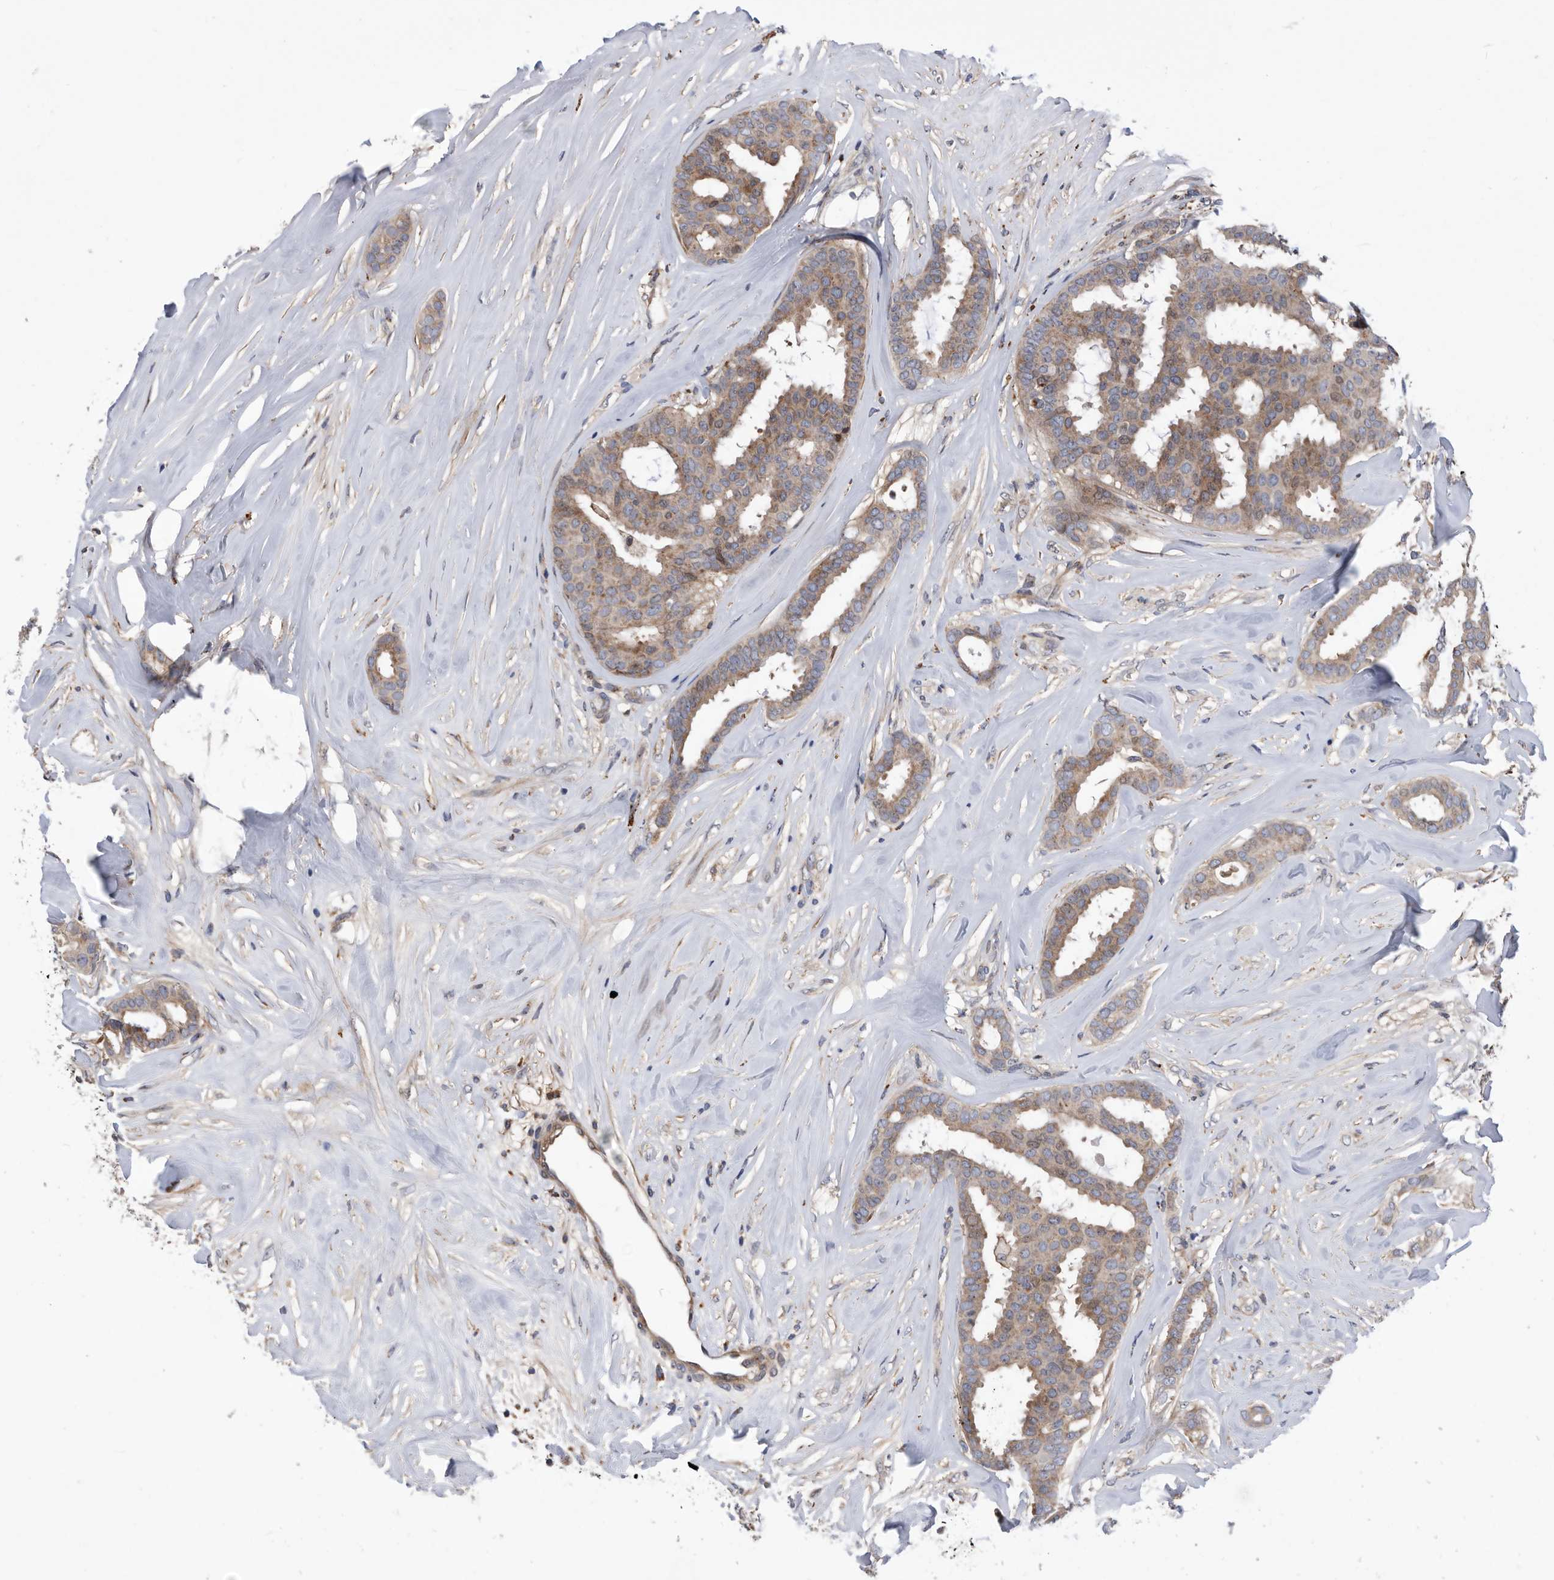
{"staining": {"intensity": "moderate", "quantity": "25%-75%", "location": "cytoplasmic/membranous"}, "tissue": "breast cancer", "cell_type": "Tumor cells", "image_type": "cancer", "snomed": [{"axis": "morphology", "description": "Duct carcinoma"}, {"axis": "topography", "description": "Breast"}], "caption": "DAB immunohistochemical staining of breast cancer (intraductal carcinoma) shows moderate cytoplasmic/membranous protein positivity in approximately 25%-75% of tumor cells.", "gene": "BAIAP3", "patient": {"sex": "female", "age": 75}}